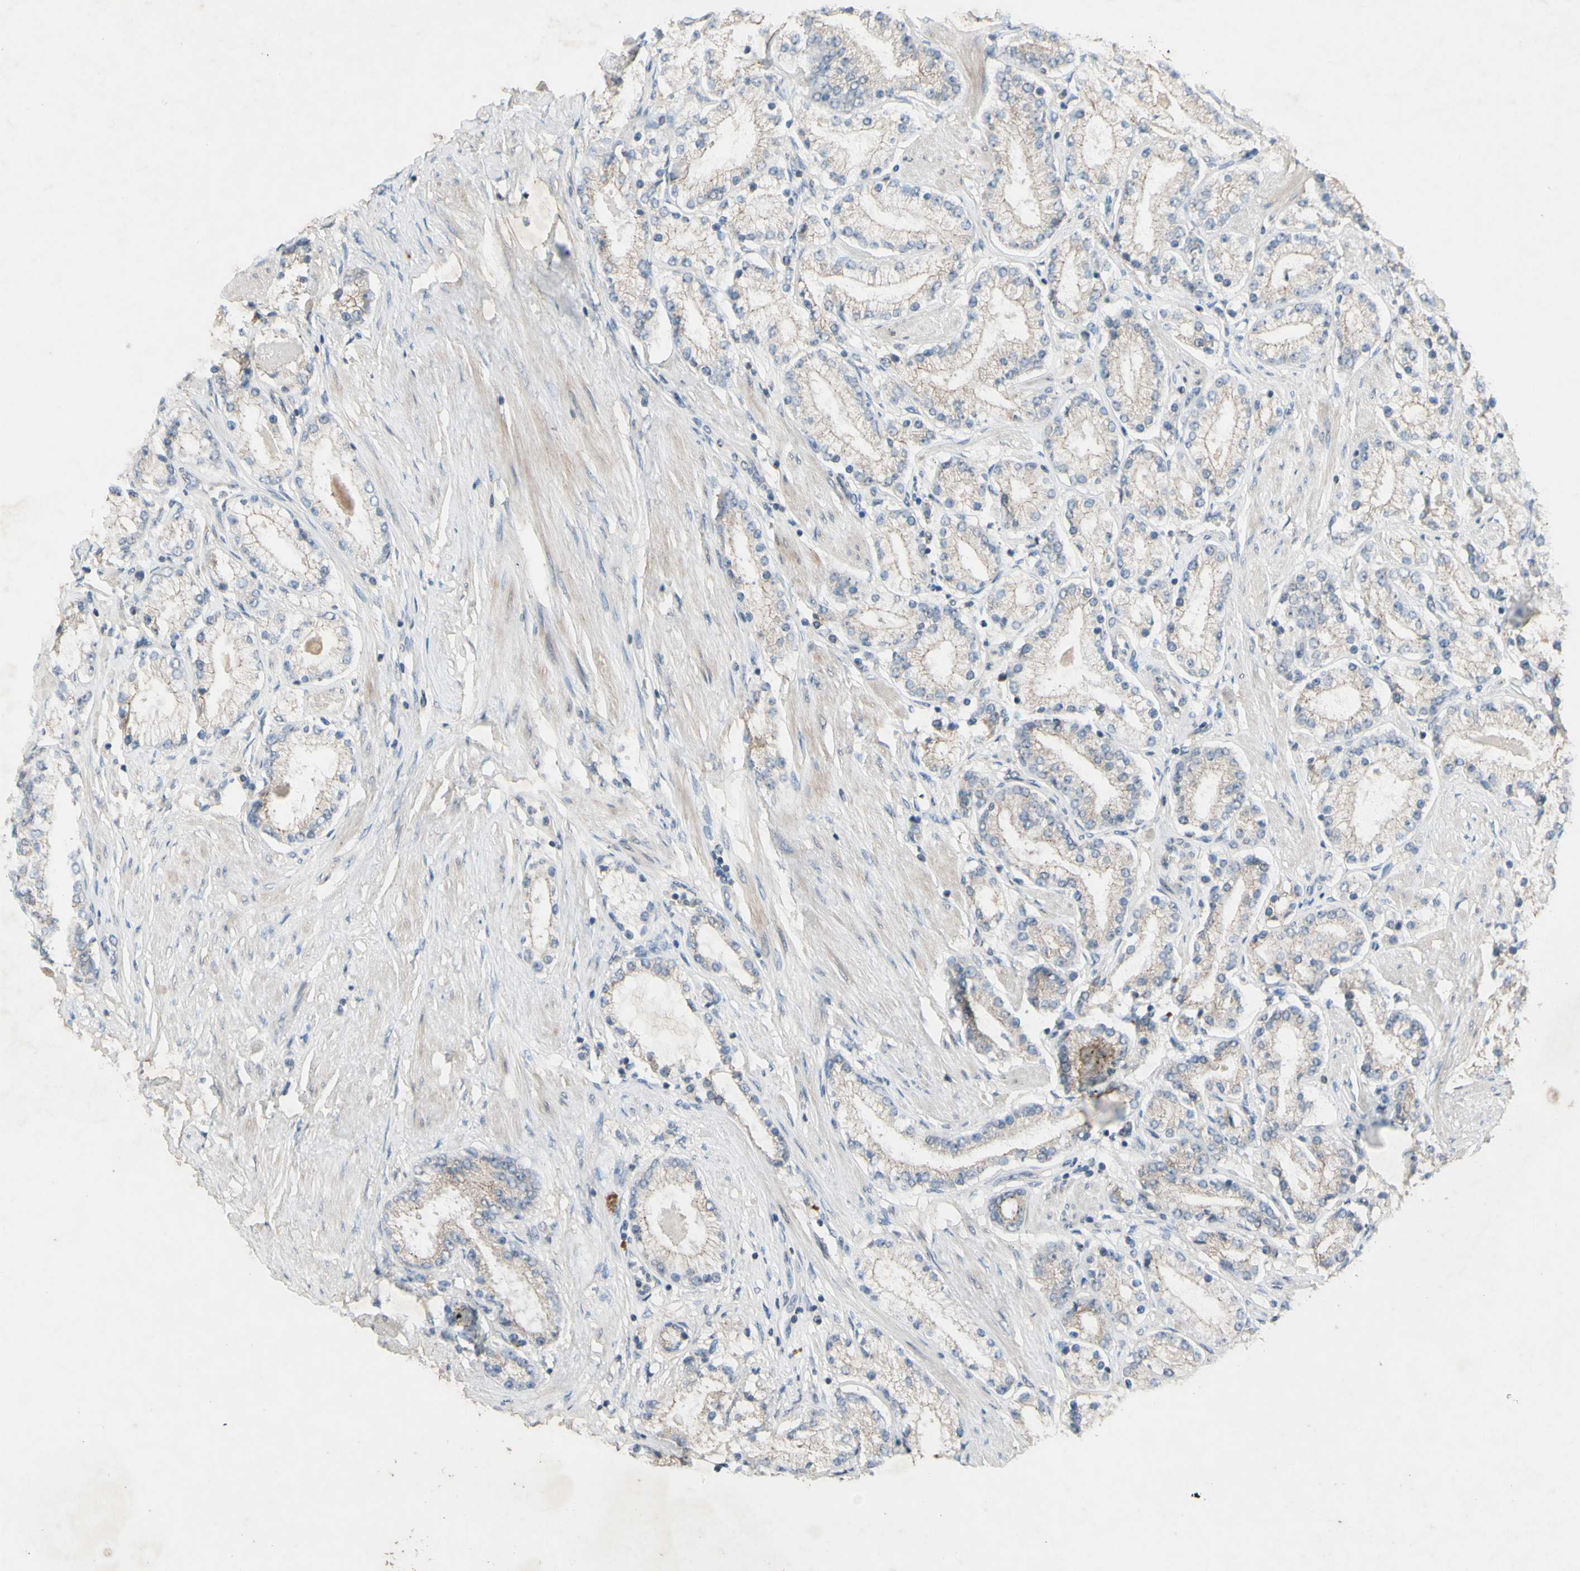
{"staining": {"intensity": "weak", "quantity": "<25%", "location": "cytoplasmic/membranous"}, "tissue": "prostate cancer", "cell_type": "Tumor cells", "image_type": "cancer", "snomed": [{"axis": "morphology", "description": "Adenocarcinoma, Low grade"}, {"axis": "topography", "description": "Prostate"}], "caption": "Protein analysis of prostate cancer exhibits no significant expression in tumor cells.", "gene": "CDCP1", "patient": {"sex": "male", "age": 63}}